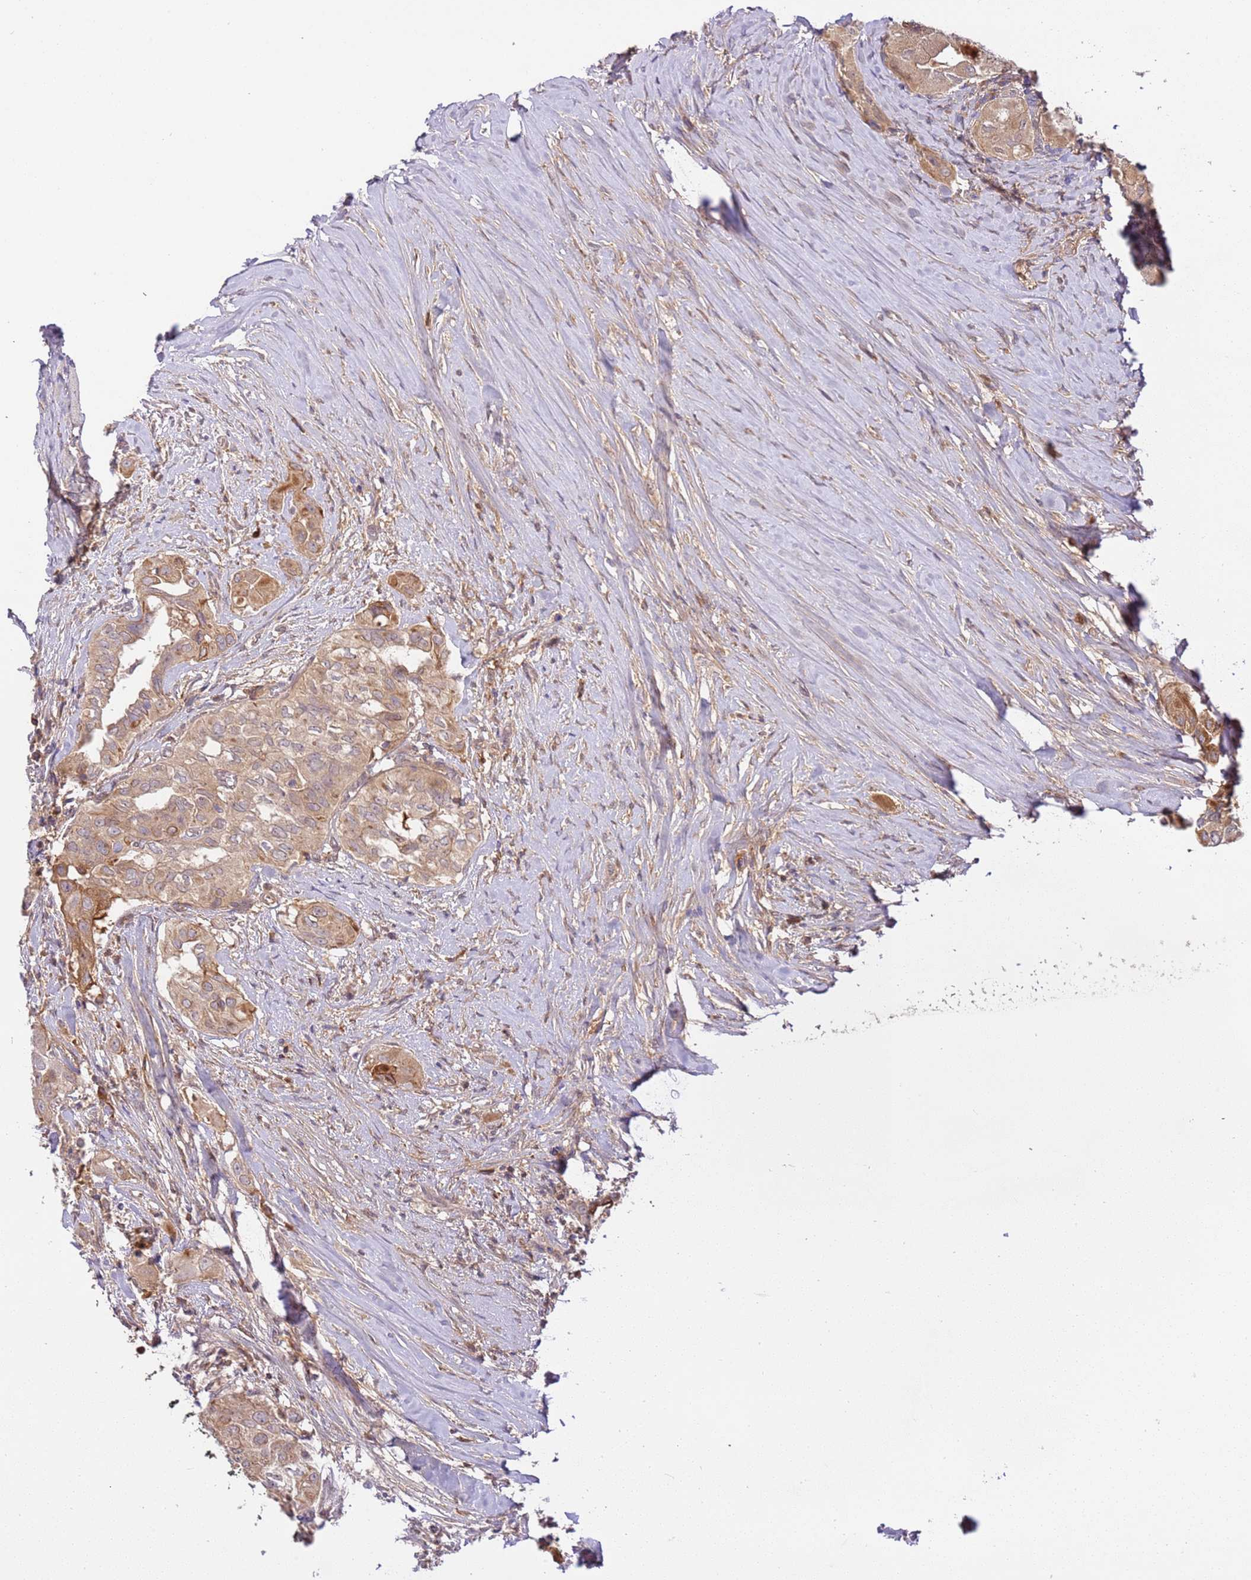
{"staining": {"intensity": "moderate", "quantity": ">75%", "location": "cytoplasmic/membranous"}, "tissue": "thyroid cancer", "cell_type": "Tumor cells", "image_type": "cancer", "snomed": [{"axis": "morphology", "description": "Papillary adenocarcinoma, NOS"}, {"axis": "topography", "description": "Thyroid gland"}], "caption": "A medium amount of moderate cytoplasmic/membranous expression is present in about >75% of tumor cells in thyroid papillary adenocarcinoma tissue. The staining was performed using DAB, with brown indicating positive protein expression. Nuclei are stained blue with hematoxylin.", "gene": "C8G", "patient": {"sex": "female", "age": 59}}